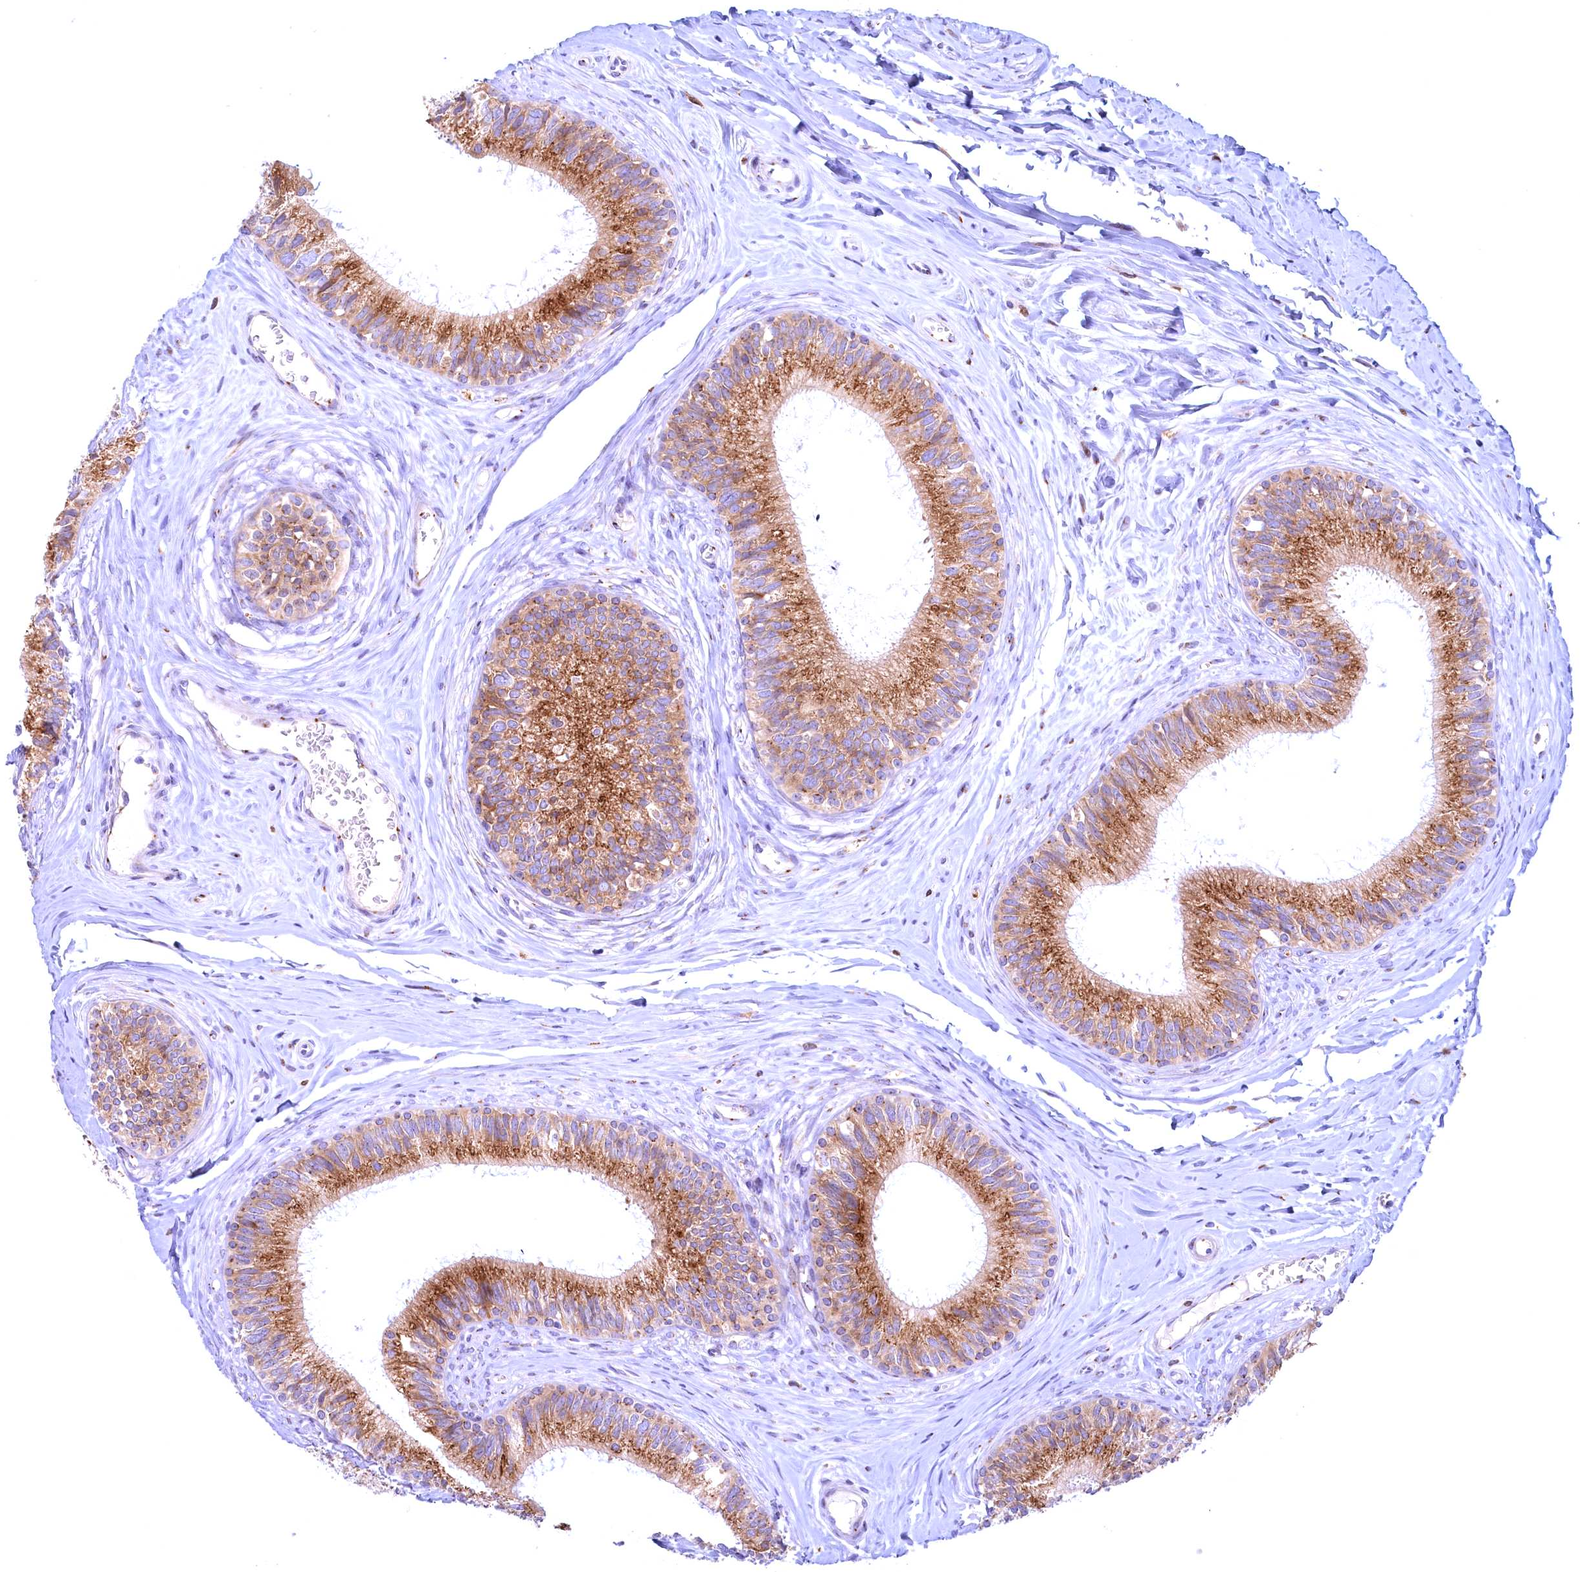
{"staining": {"intensity": "strong", "quantity": ">75%", "location": "cytoplasmic/membranous"}, "tissue": "epididymis", "cell_type": "Glandular cells", "image_type": "normal", "snomed": [{"axis": "morphology", "description": "Normal tissue, NOS"}, {"axis": "topography", "description": "Epididymis"}], "caption": "A brown stain highlights strong cytoplasmic/membranous positivity of a protein in glandular cells of benign epididymis. The protein is stained brown, and the nuclei are stained in blue (DAB (3,3'-diaminobenzidine) IHC with brightfield microscopy, high magnification).", "gene": "BLVRB", "patient": {"sex": "male", "age": 33}}